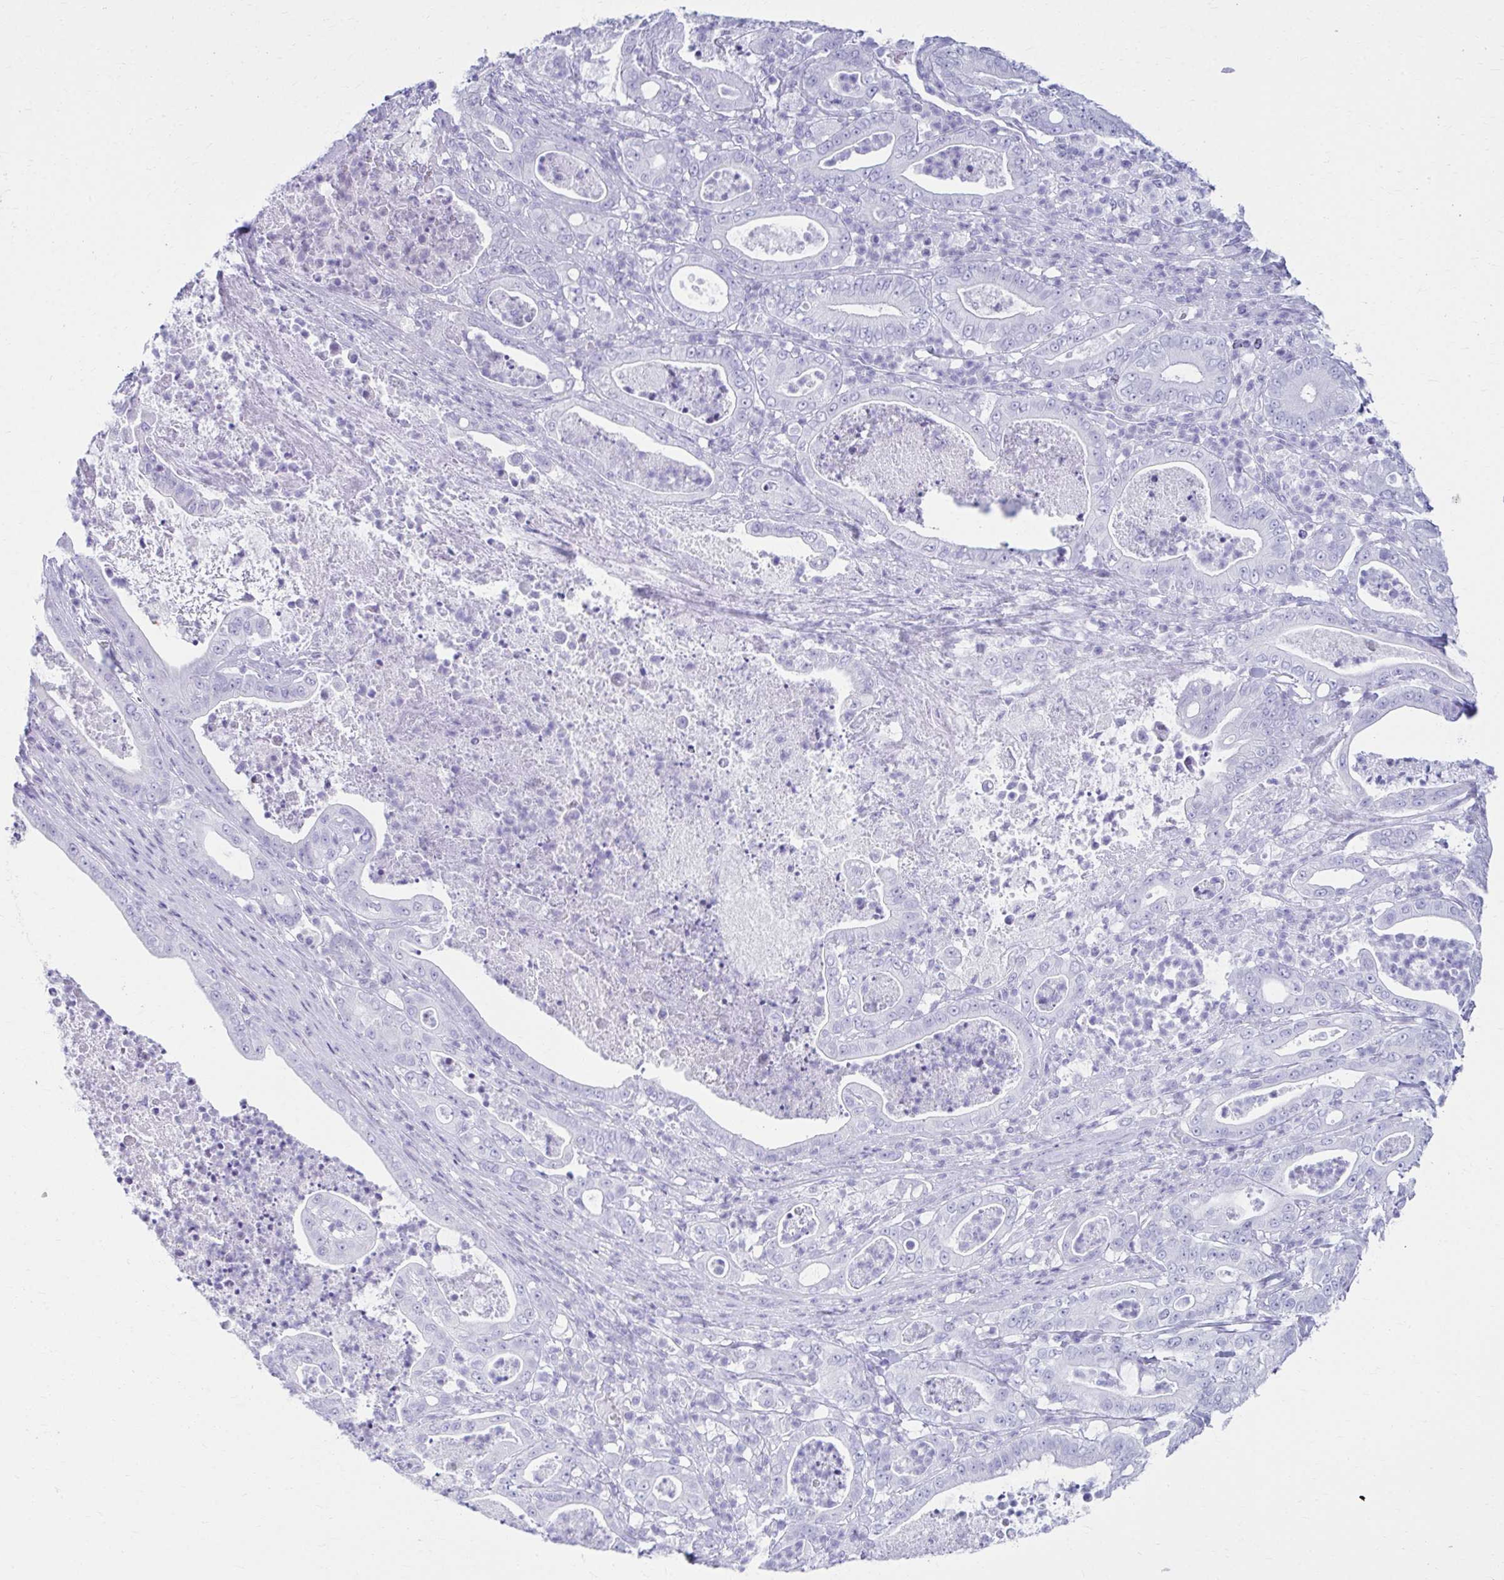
{"staining": {"intensity": "negative", "quantity": "none", "location": "none"}, "tissue": "pancreatic cancer", "cell_type": "Tumor cells", "image_type": "cancer", "snomed": [{"axis": "morphology", "description": "Adenocarcinoma, NOS"}, {"axis": "topography", "description": "Pancreas"}], "caption": "The immunohistochemistry histopathology image has no significant expression in tumor cells of pancreatic cancer tissue.", "gene": "ATP4B", "patient": {"sex": "male", "age": 71}}